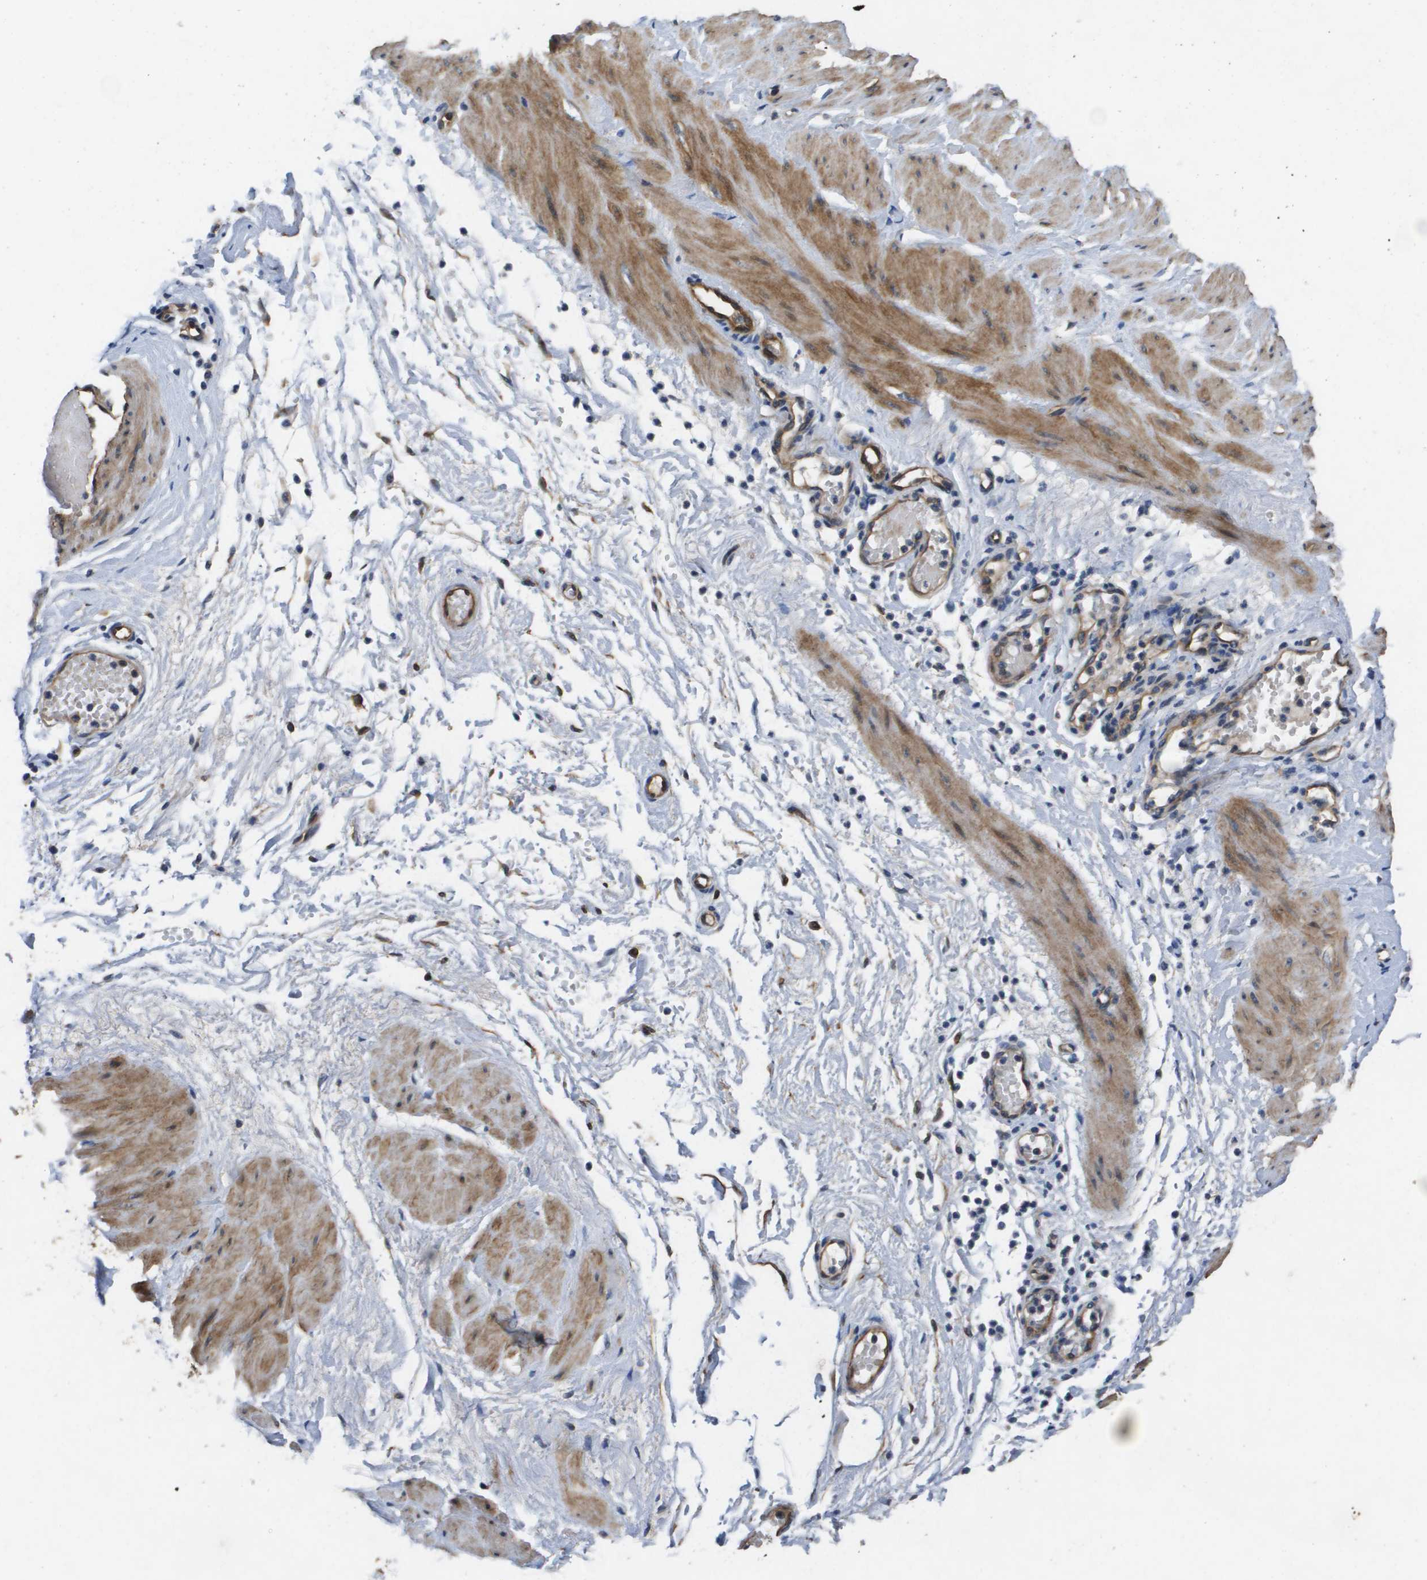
{"staining": {"intensity": "negative", "quantity": "none", "location": "none"}, "tissue": "adipose tissue", "cell_type": "Adipocytes", "image_type": "normal", "snomed": [{"axis": "morphology", "description": "Normal tissue, NOS"}, {"axis": "topography", "description": "Soft tissue"}, {"axis": "topography", "description": "Vascular tissue"}], "caption": "High magnification brightfield microscopy of normal adipose tissue stained with DAB (brown) and counterstained with hematoxylin (blue): adipocytes show no significant positivity.", "gene": "ENTPD2", "patient": {"sex": "female", "age": 35}}